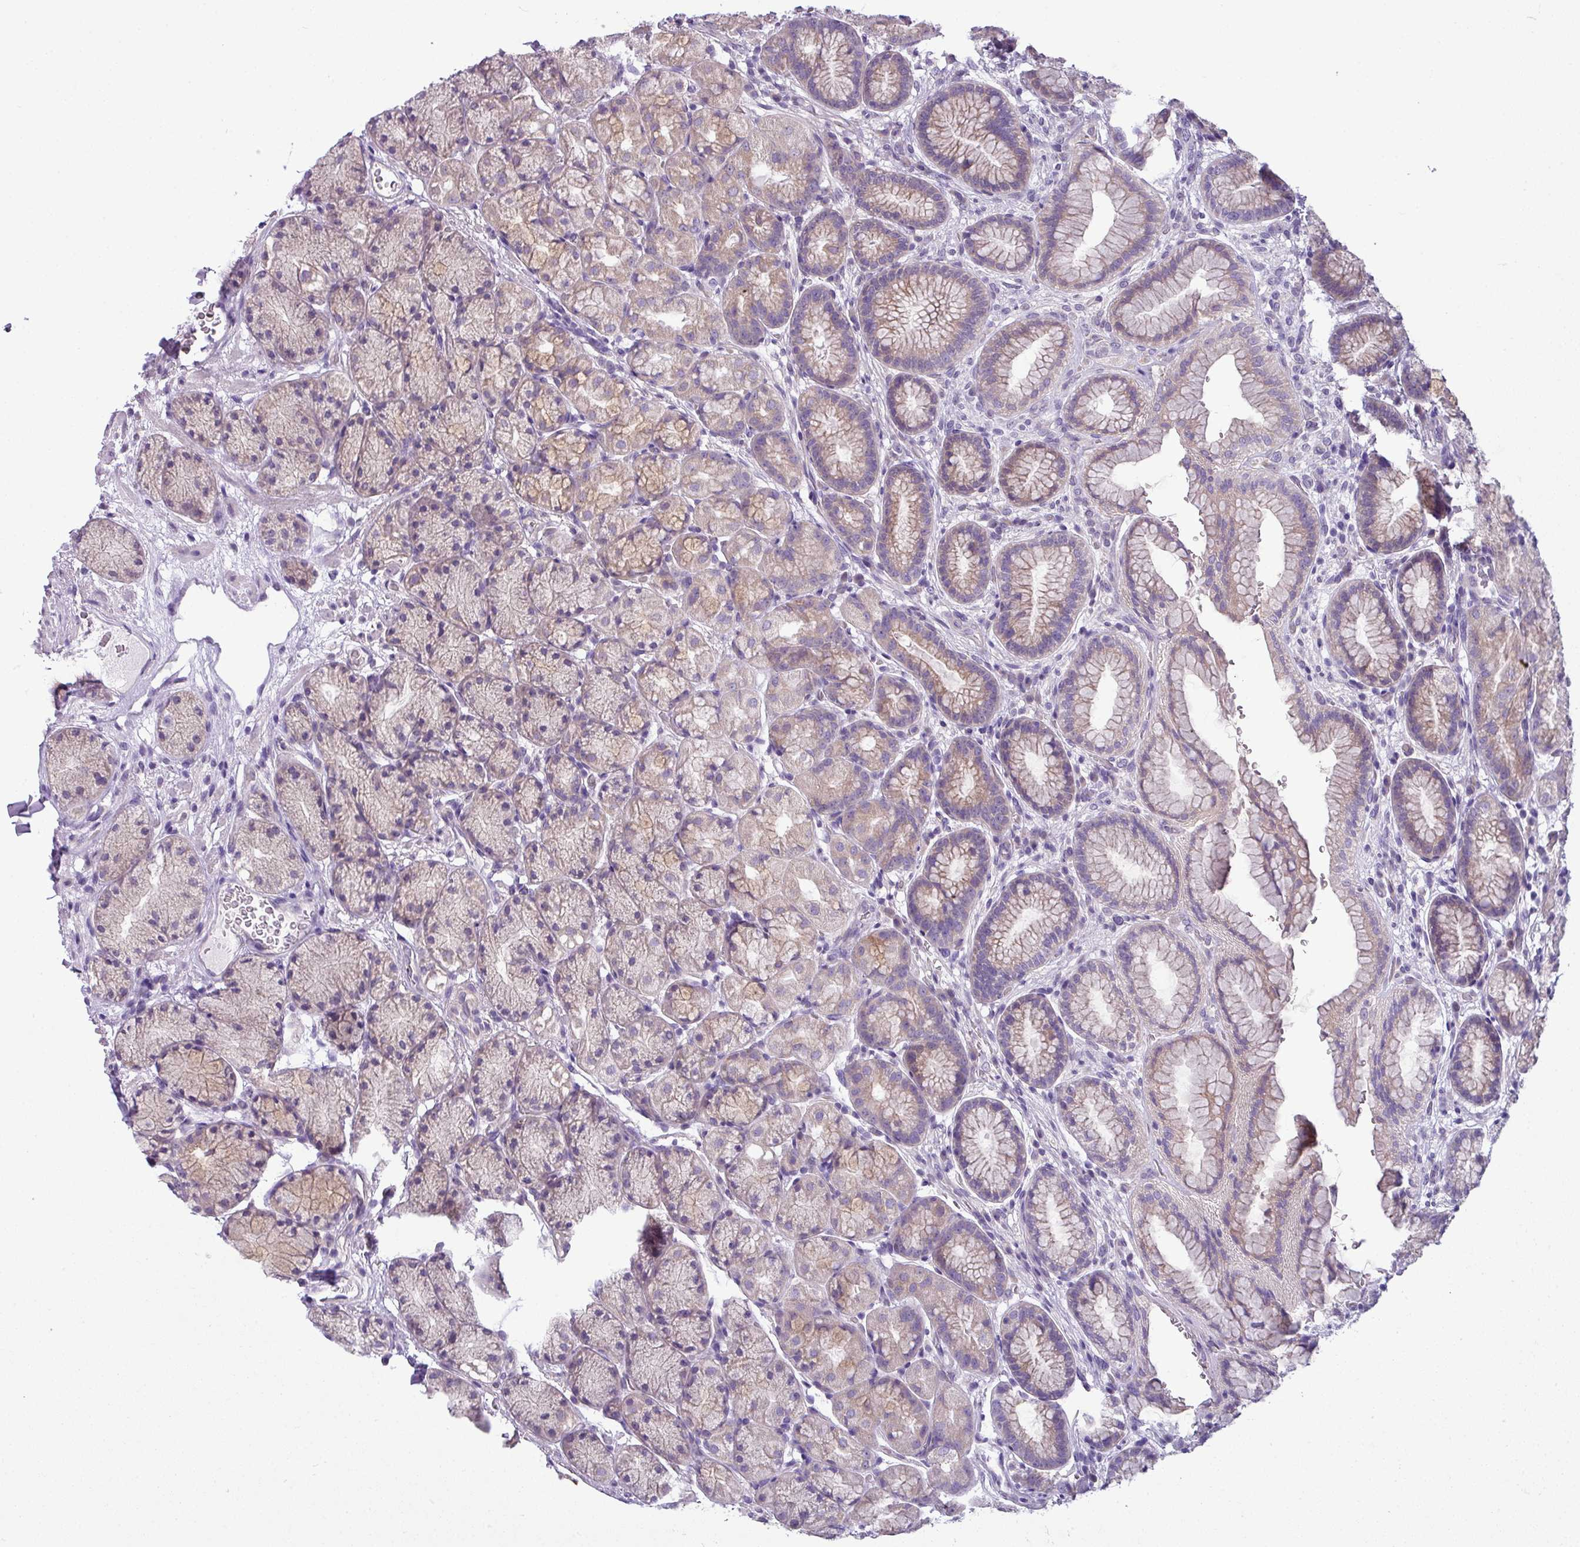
{"staining": {"intensity": "weak", "quantity": "25%-75%", "location": "cytoplasmic/membranous"}, "tissue": "stomach", "cell_type": "Glandular cells", "image_type": "normal", "snomed": [{"axis": "morphology", "description": "Normal tissue, NOS"}, {"axis": "topography", "description": "Stomach"}], "caption": "Glandular cells reveal low levels of weak cytoplasmic/membranous expression in approximately 25%-75% of cells in normal human stomach. (DAB IHC with brightfield microscopy, high magnification).", "gene": "TOR1AIP2", "patient": {"sex": "male", "age": 63}}